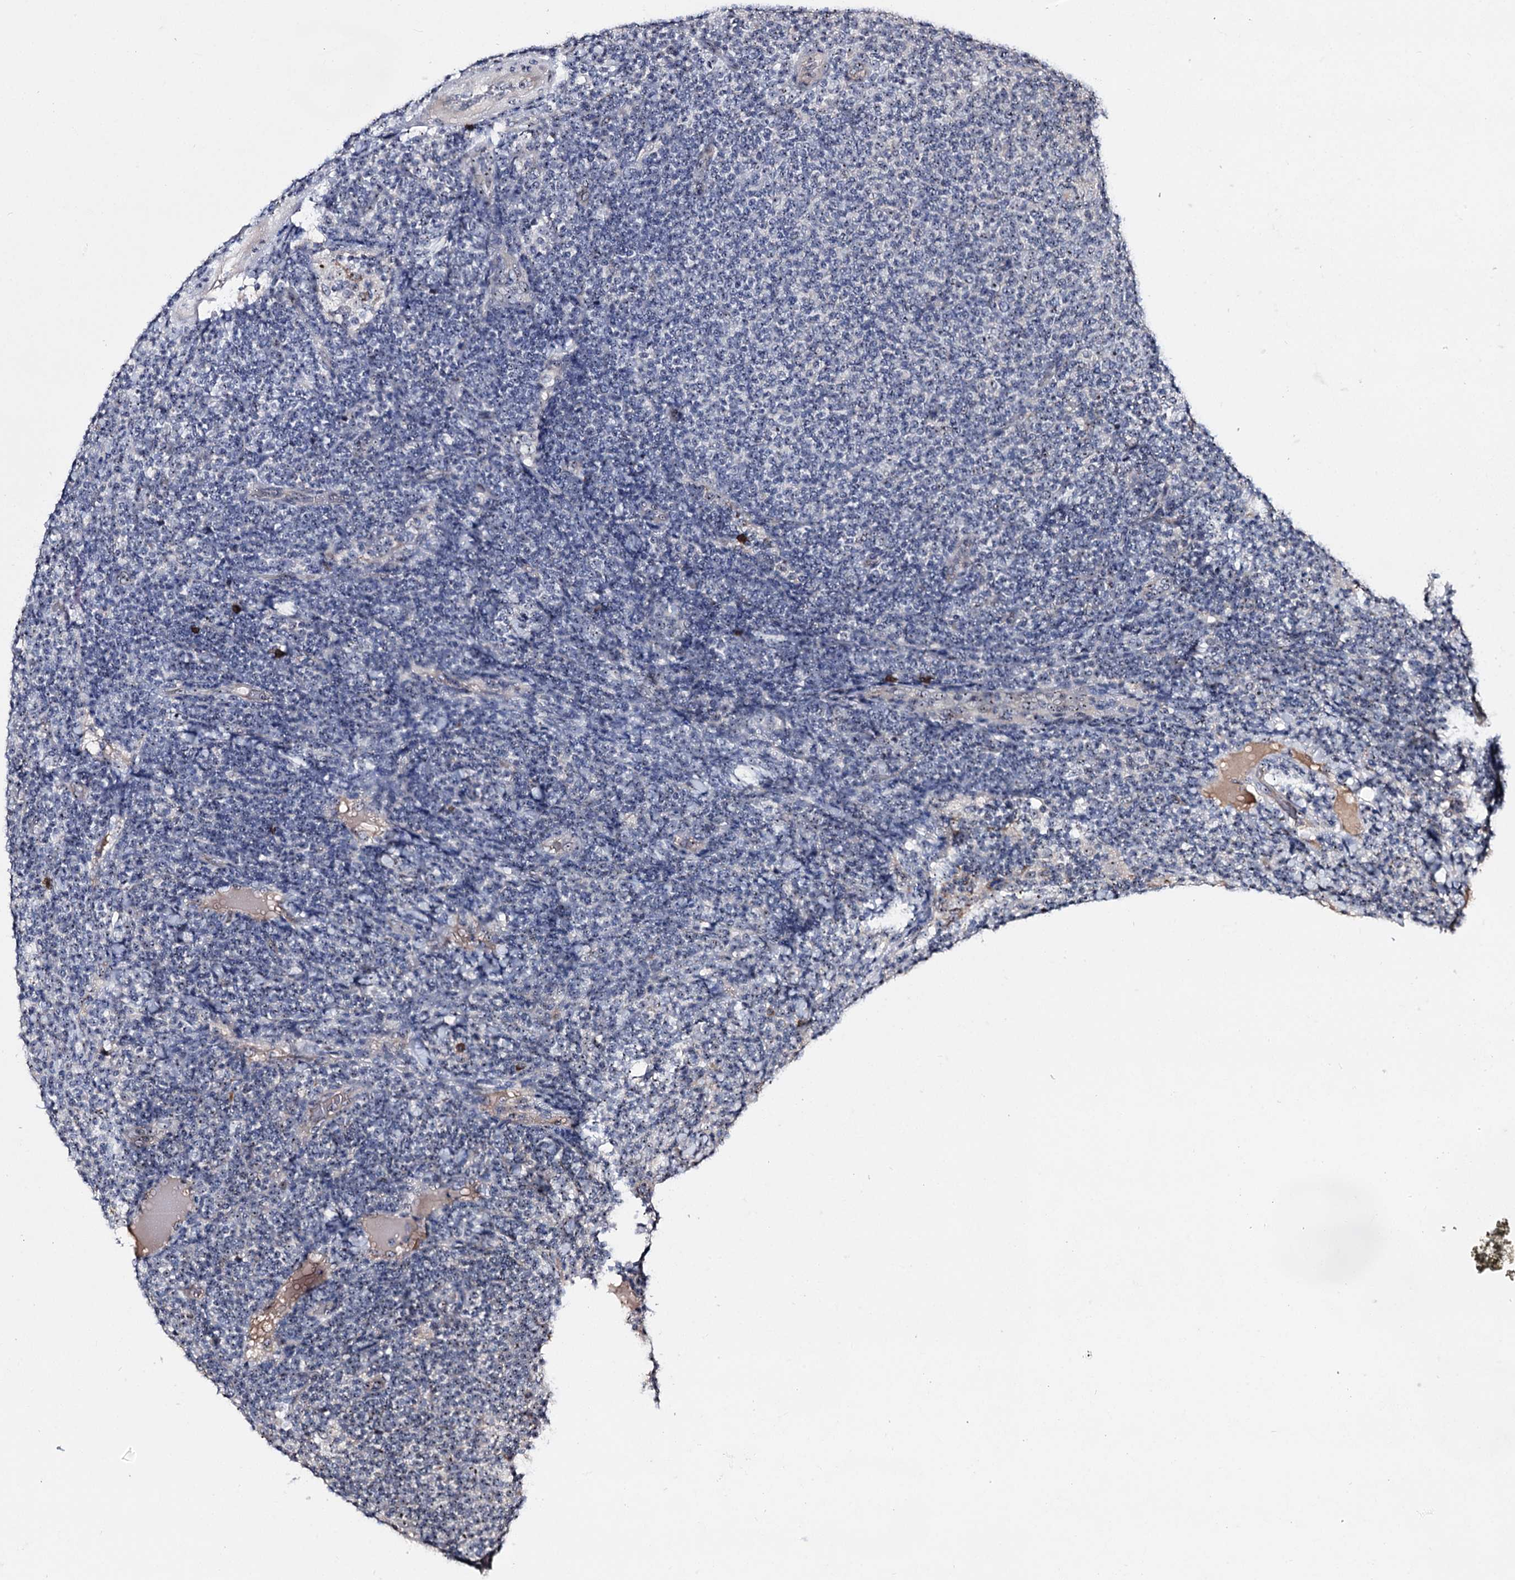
{"staining": {"intensity": "negative", "quantity": "none", "location": "none"}, "tissue": "lymphoma", "cell_type": "Tumor cells", "image_type": "cancer", "snomed": [{"axis": "morphology", "description": "Malignant lymphoma, non-Hodgkin's type, Low grade"}, {"axis": "topography", "description": "Lymph node"}], "caption": "An immunohistochemistry histopathology image of low-grade malignant lymphoma, non-Hodgkin's type is shown. There is no staining in tumor cells of low-grade malignant lymphoma, non-Hodgkin's type.", "gene": "SUPT20H", "patient": {"sex": "male", "age": 66}}